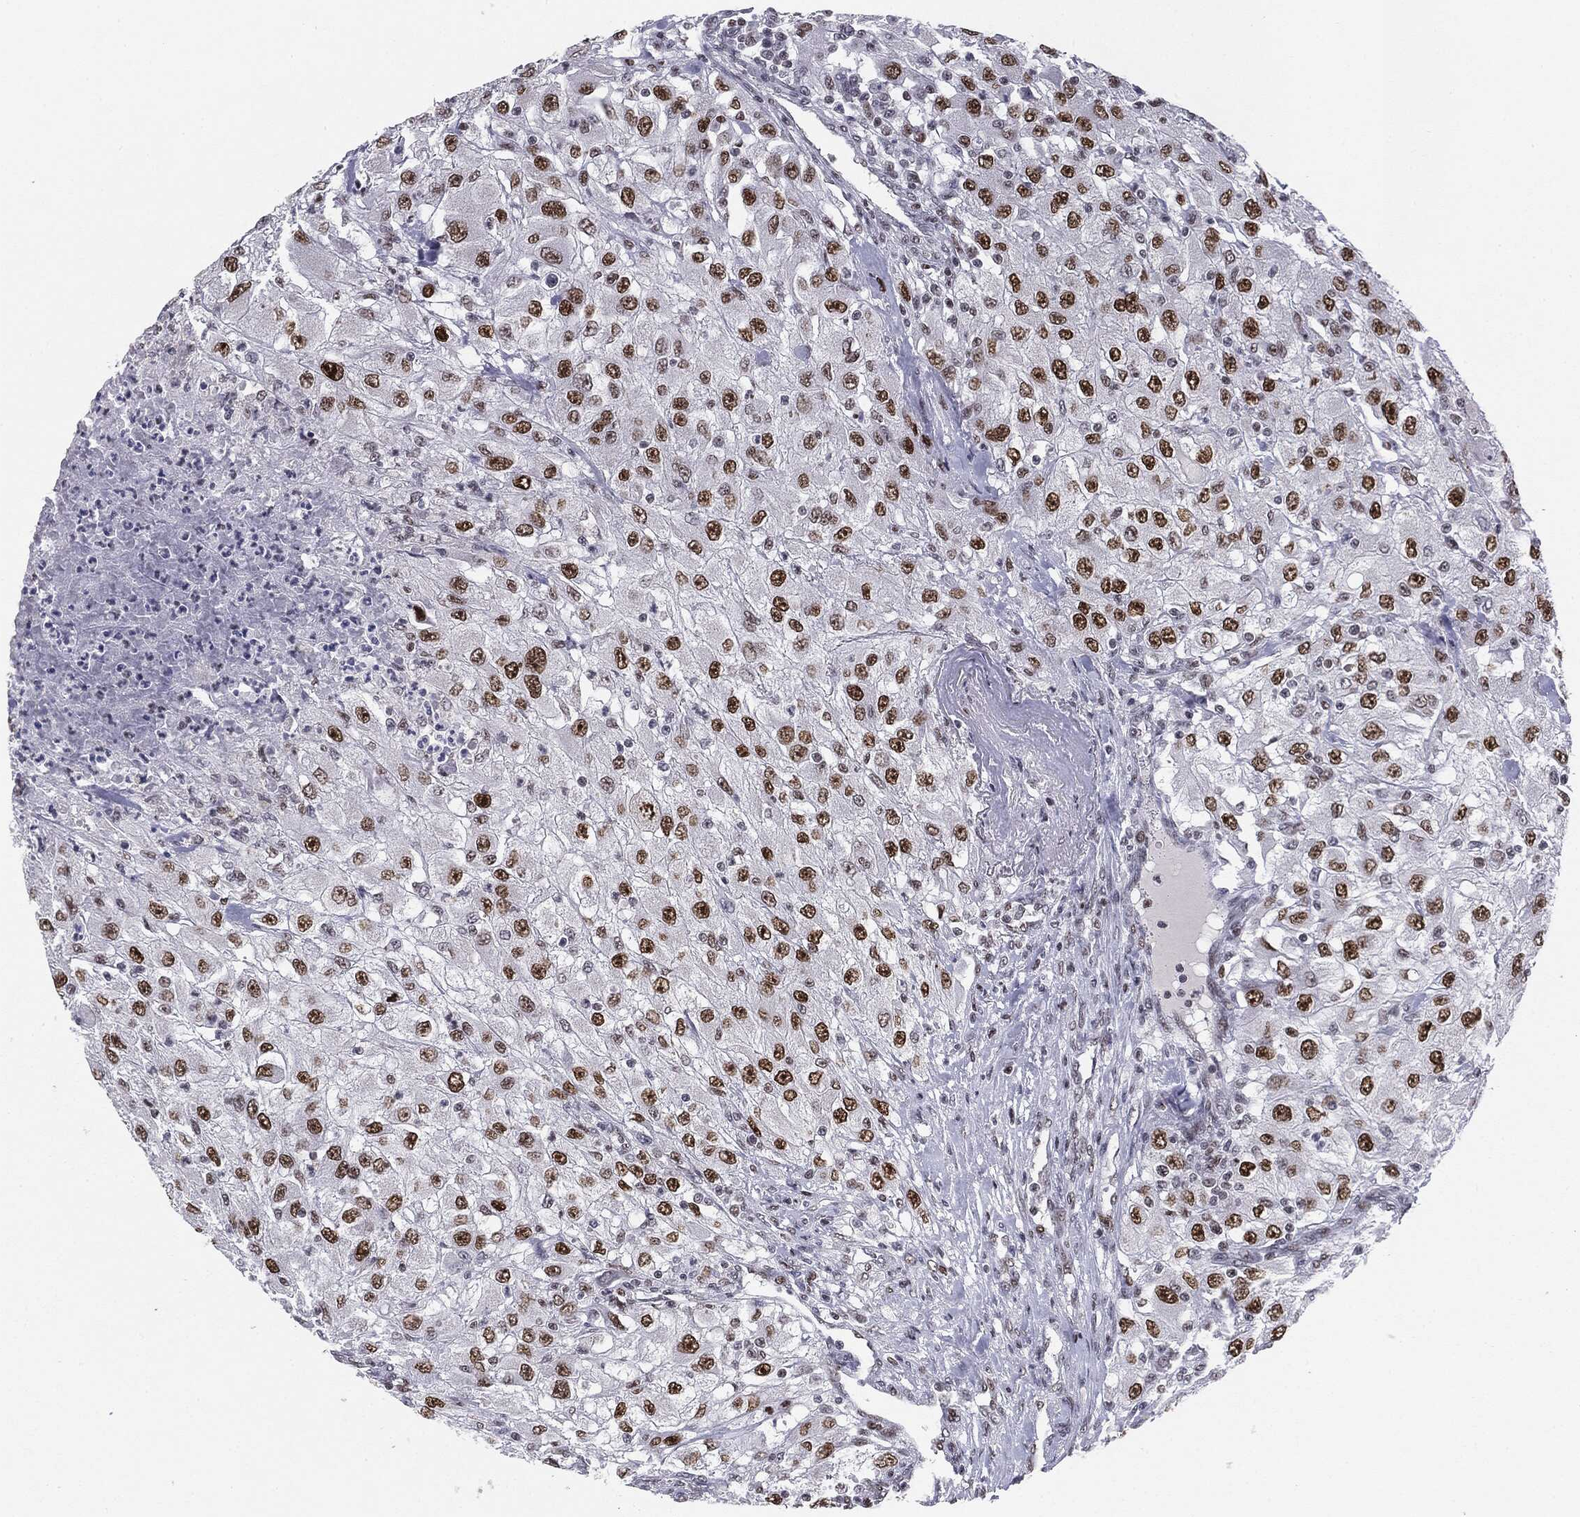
{"staining": {"intensity": "strong", "quantity": ">75%", "location": "nuclear"}, "tissue": "renal cancer", "cell_type": "Tumor cells", "image_type": "cancer", "snomed": [{"axis": "morphology", "description": "Adenocarcinoma, NOS"}, {"axis": "topography", "description": "Kidney"}], "caption": "Renal cancer (adenocarcinoma) stained for a protein displays strong nuclear positivity in tumor cells.", "gene": "MDC1", "patient": {"sex": "female", "age": 67}}